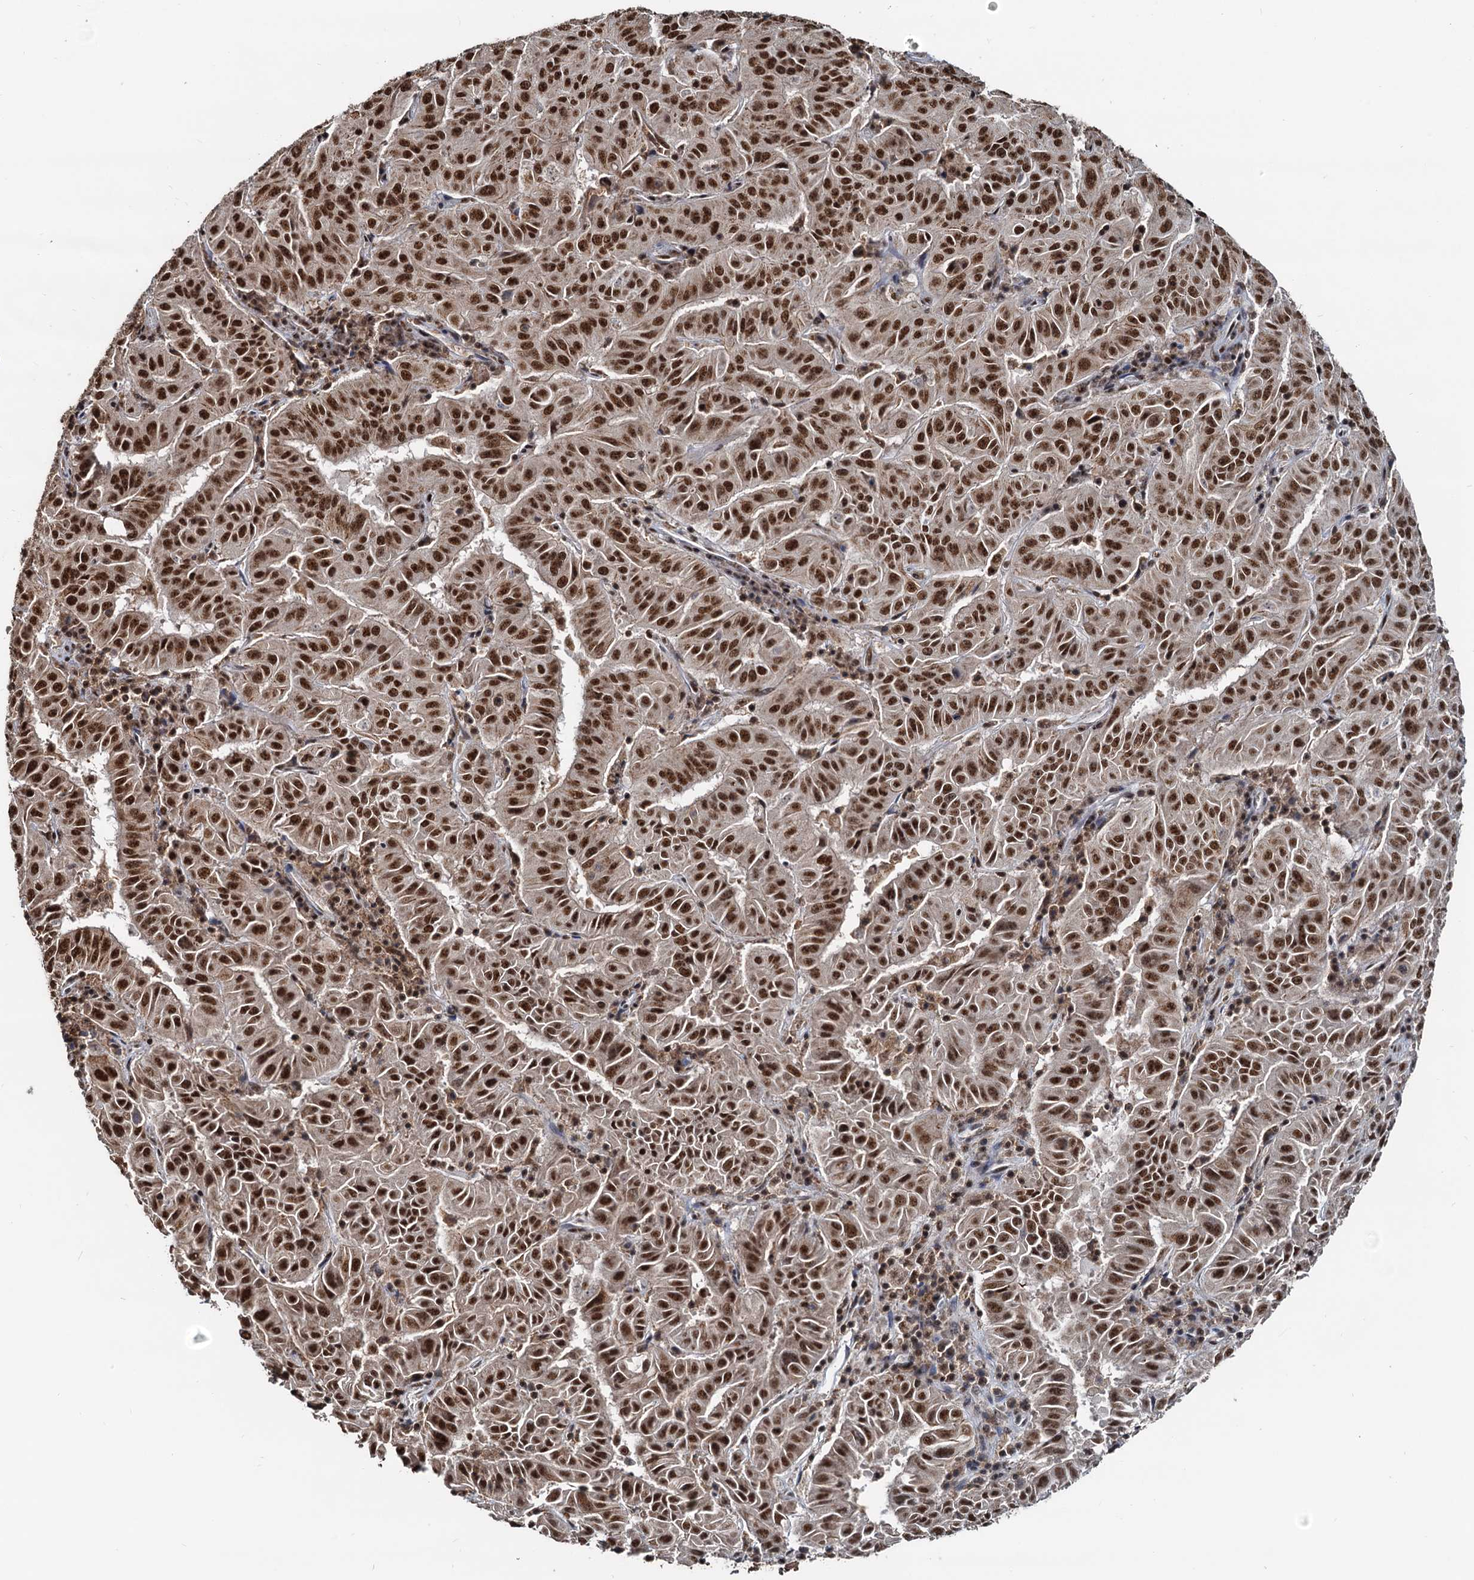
{"staining": {"intensity": "strong", "quantity": ">75%", "location": "nuclear"}, "tissue": "pancreatic cancer", "cell_type": "Tumor cells", "image_type": "cancer", "snomed": [{"axis": "morphology", "description": "Adenocarcinoma, NOS"}, {"axis": "topography", "description": "Pancreas"}], "caption": "Protein expression analysis of pancreatic adenocarcinoma exhibits strong nuclear staining in about >75% of tumor cells. (DAB IHC with brightfield microscopy, high magnification).", "gene": "RSRC2", "patient": {"sex": "male", "age": 63}}